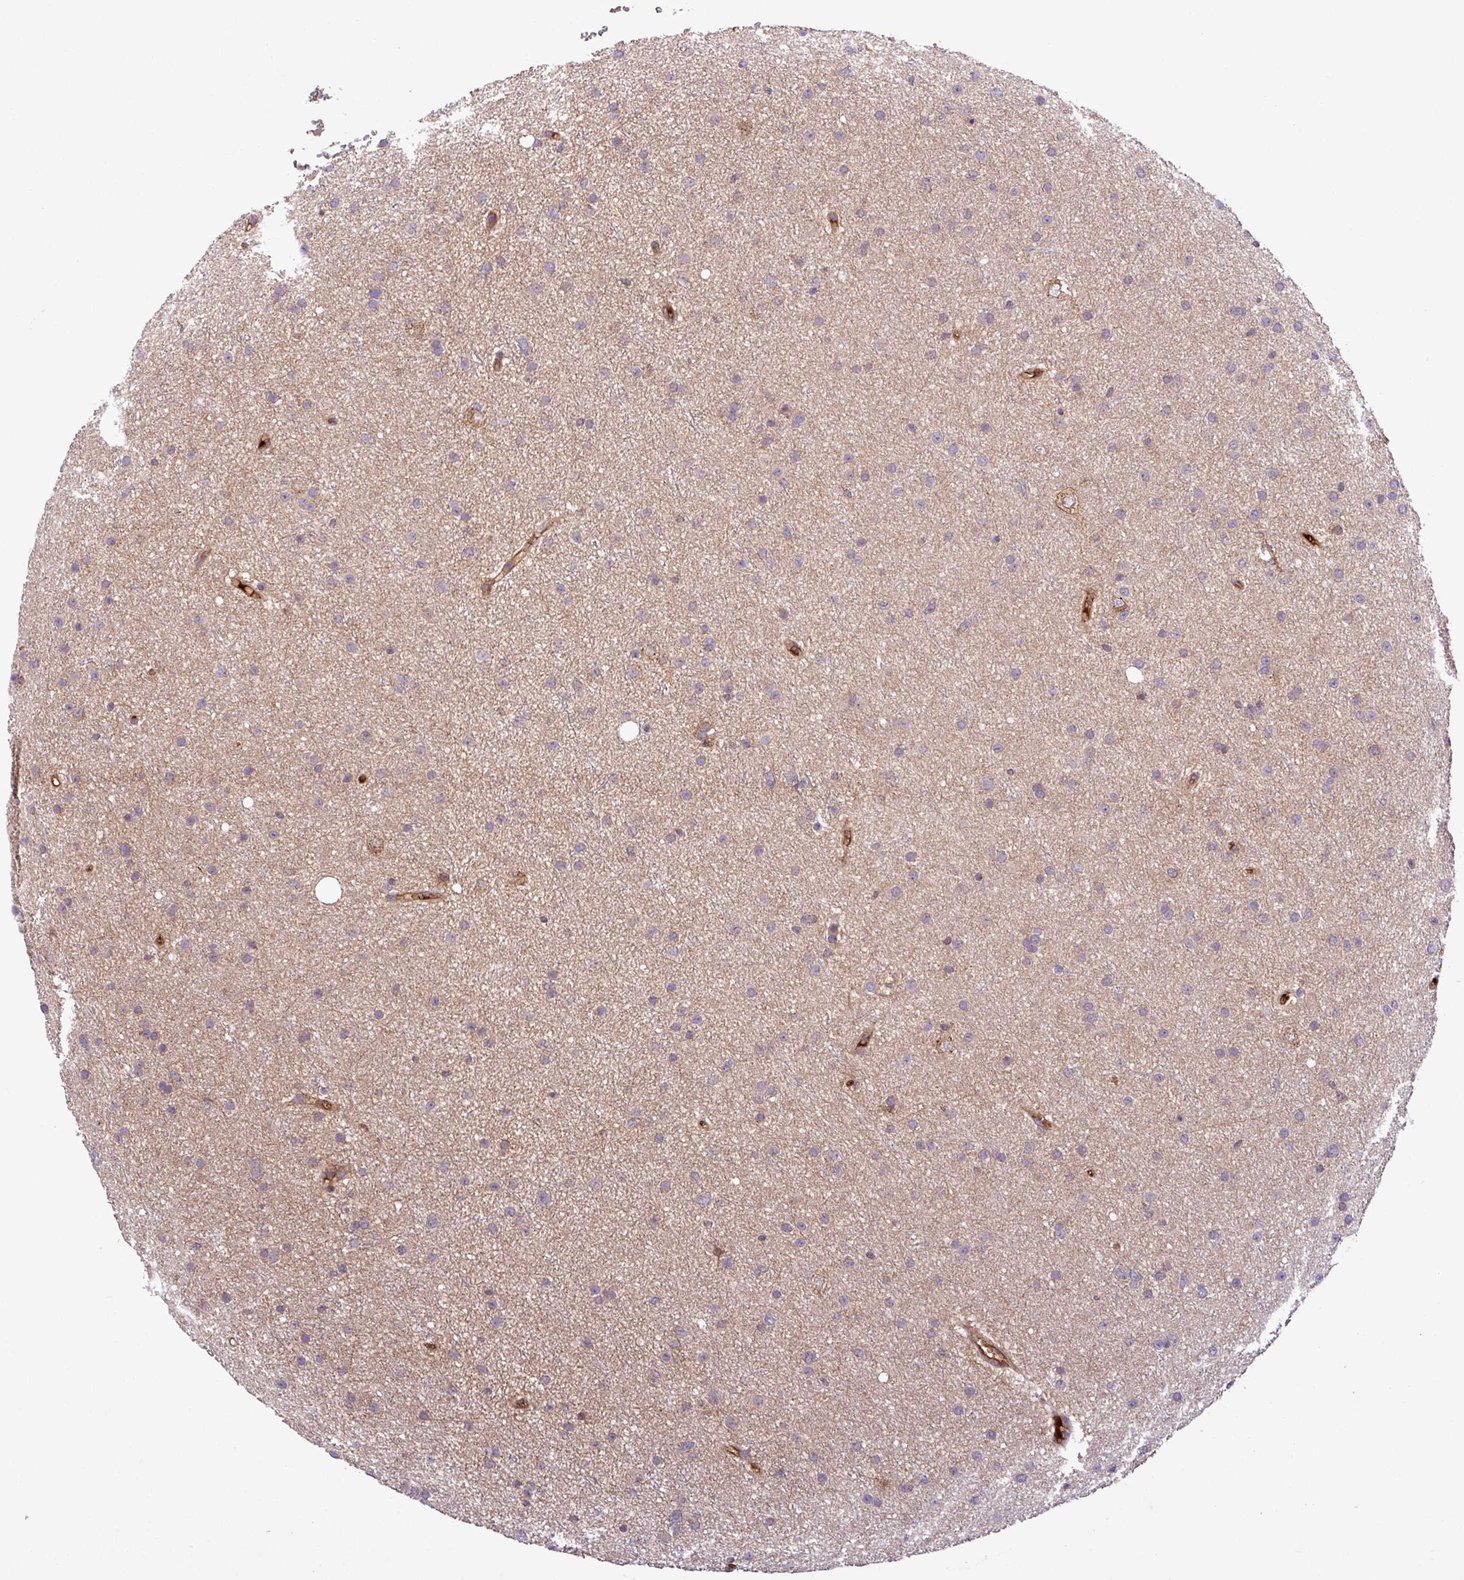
{"staining": {"intensity": "weak", "quantity": ">75%", "location": "cytoplasmic/membranous"}, "tissue": "glioma", "cell_type": "Tumor cells", "image_type": "cancer", "snomed": [{"axis": "morphology", "description": "Glioma, malignant, Low grade"}, {"axis": "topography", "description": "Cerebral cortex"}], "caption": "A brown stain labels weak cytoplasmic/membranous positivity of a protein in malignant glioma (low-grade) tumor cells. (DAB (3,3'-diaminobenzidine) = brown stain, brightfield microscopy at high magnification).", "gene": "ZNF266", "patient": {"sex": "female", "age": 39}}